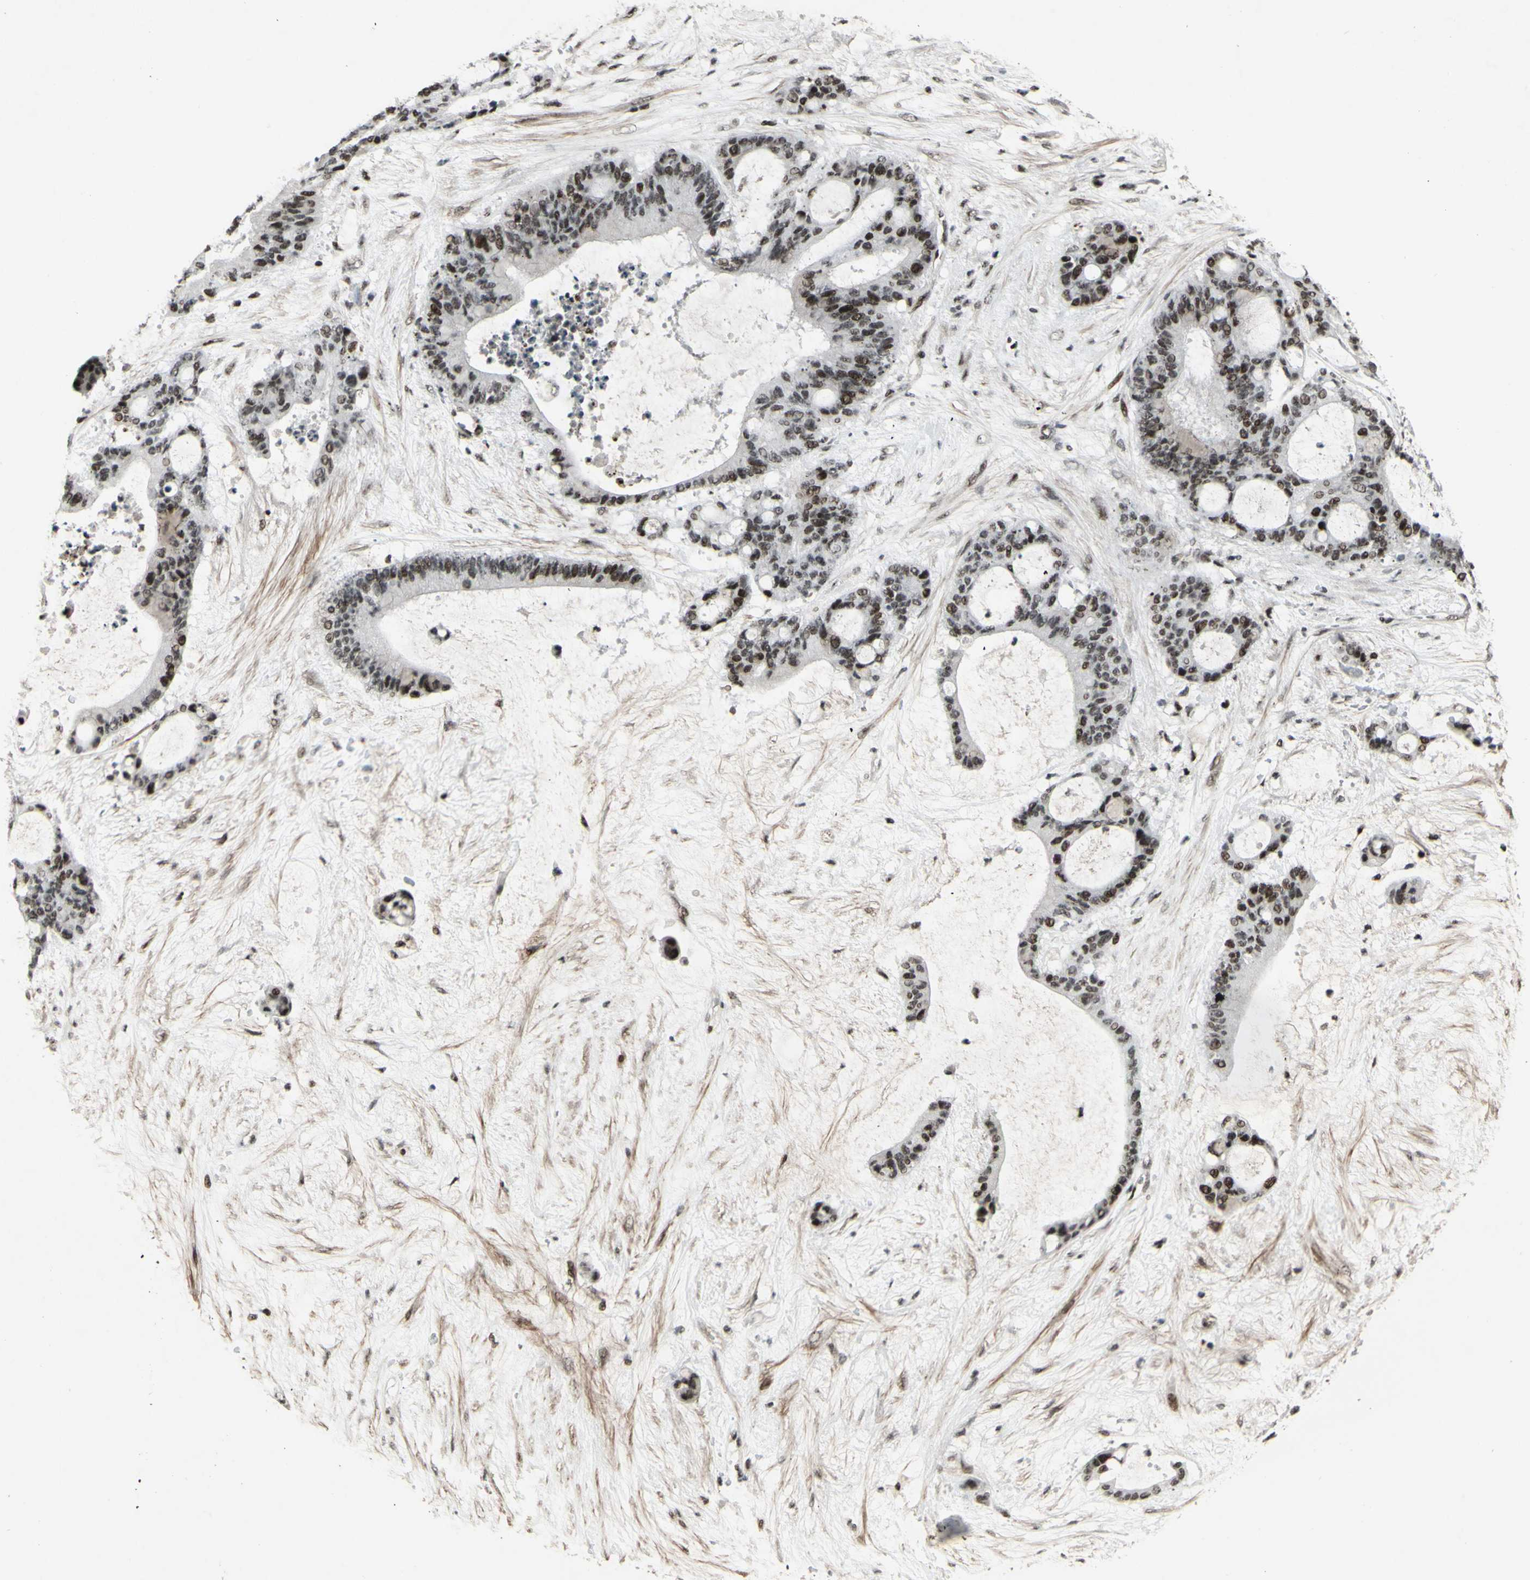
{"staining": {"intensity": "moderate", "quantity": "25%-75%", "location": "nuclear"}, "tissue": "liver cancer", "cell_type": "Tumor cells", "image_type": "cancer", "snomed": [{"axis": "morphology", "description": "Cholangiocarcinoma"}, {"axis": "topography", "description": "Liver"}], "caption": "Protein expression analysis of human liver cancer reveals moderate nuclear expression in about 25%-75% of tumor cells.", "gene": "SUPT6H", "patient": {"sex": "female", "age": 73}}